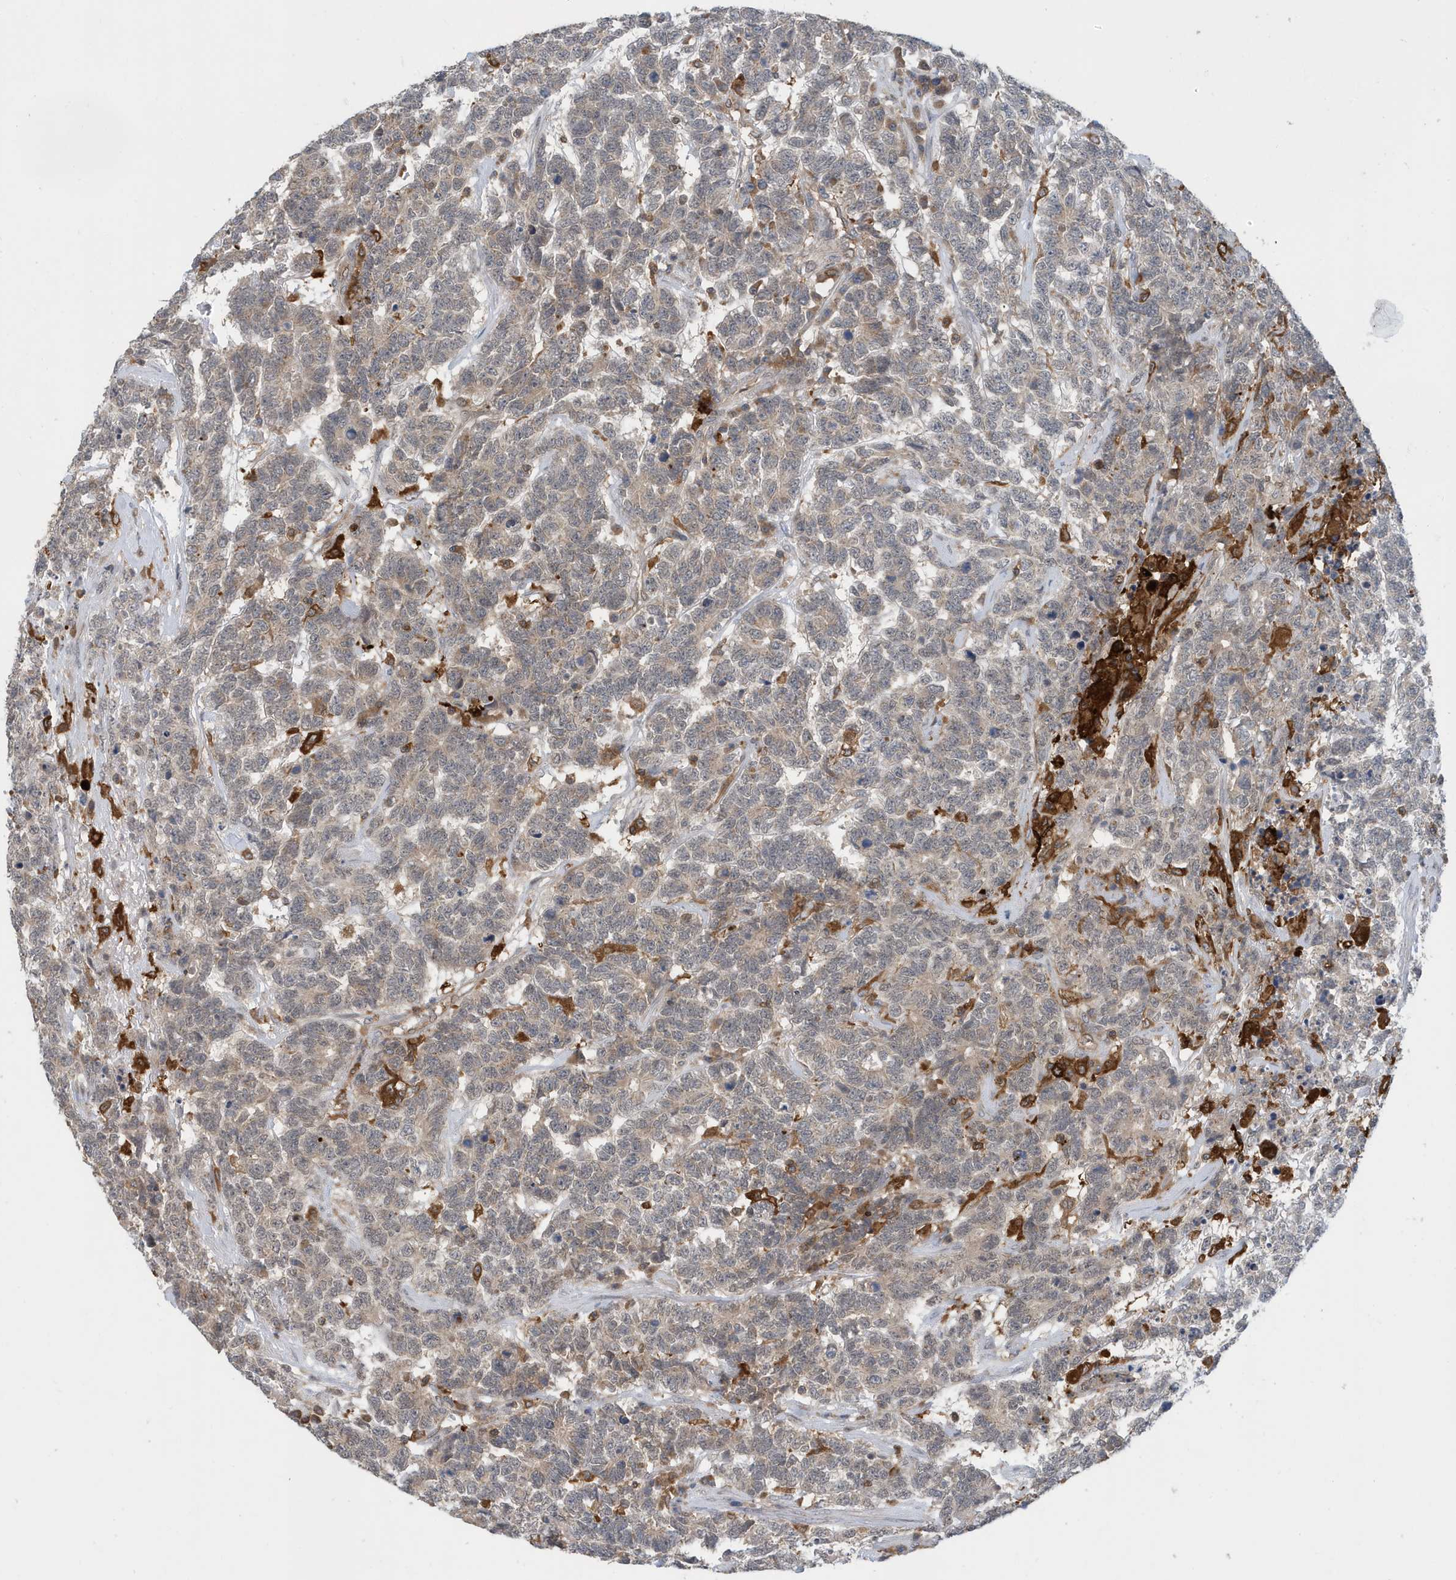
{"staining": {"intensity": "negative", "quantity": "none", "location": "none"}, "tissue": "testis cancer", "cell_type": "Tumor cells", "image_type": "cancer", "snomed": [{"axis": "morphology", "description": "Carcinoma, Embryonal, NOS"}, {"axis": "topography", "description": "Testis"}], "caption": "Micrograph shows no protein expression in tumor cells of embryonal carcinoma (testis) tissue. Brightfield microscopy of immunohistochemistry (IHC) stained with DAB (3,3'-diaminobenzidine) (brown) and hematoxylin (blue), captured at high magnification.", "gene": "NSUN3", "patient": {"sex": "male", "age": 26}}